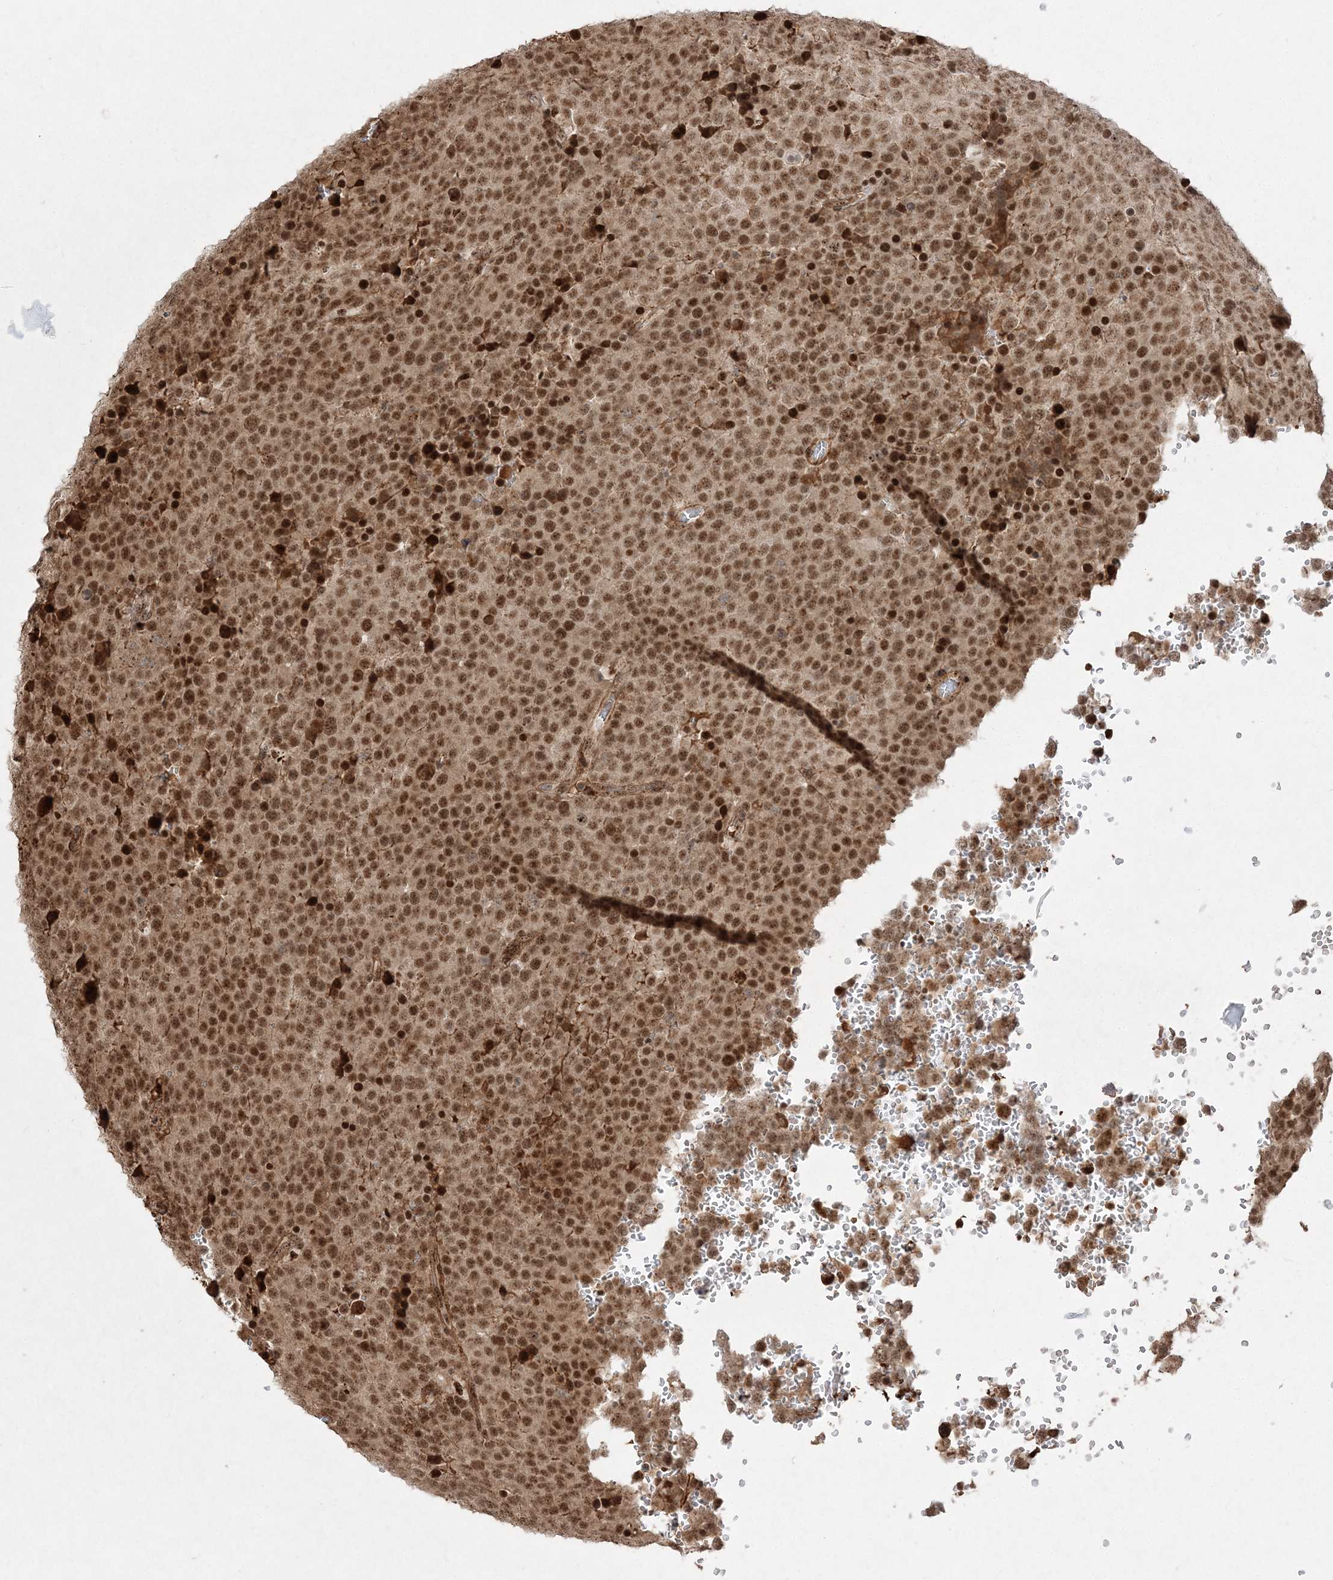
{"staining": {"intensity": "moderate", "quantity": ">75%", "location": "cytoplasmic/membranous,nuclear"}, "tissue": "testis cancer", "cell_type": "Tumor cells", "image_type": "cancer", "snomed": [{"axis": "morphology", "description": "Seminoma, NOS"}, {"axis": "topography", "description": "Testis"}], "caption": "A high-resolution micrograph shows IHC staining of seminoma (testis), which shows moderate cytoplasmic/membranous and nuclear expression in about >75% of tumor cells.", "gene": "RBM17", "patient": {"sex": "male", "age": 71}}